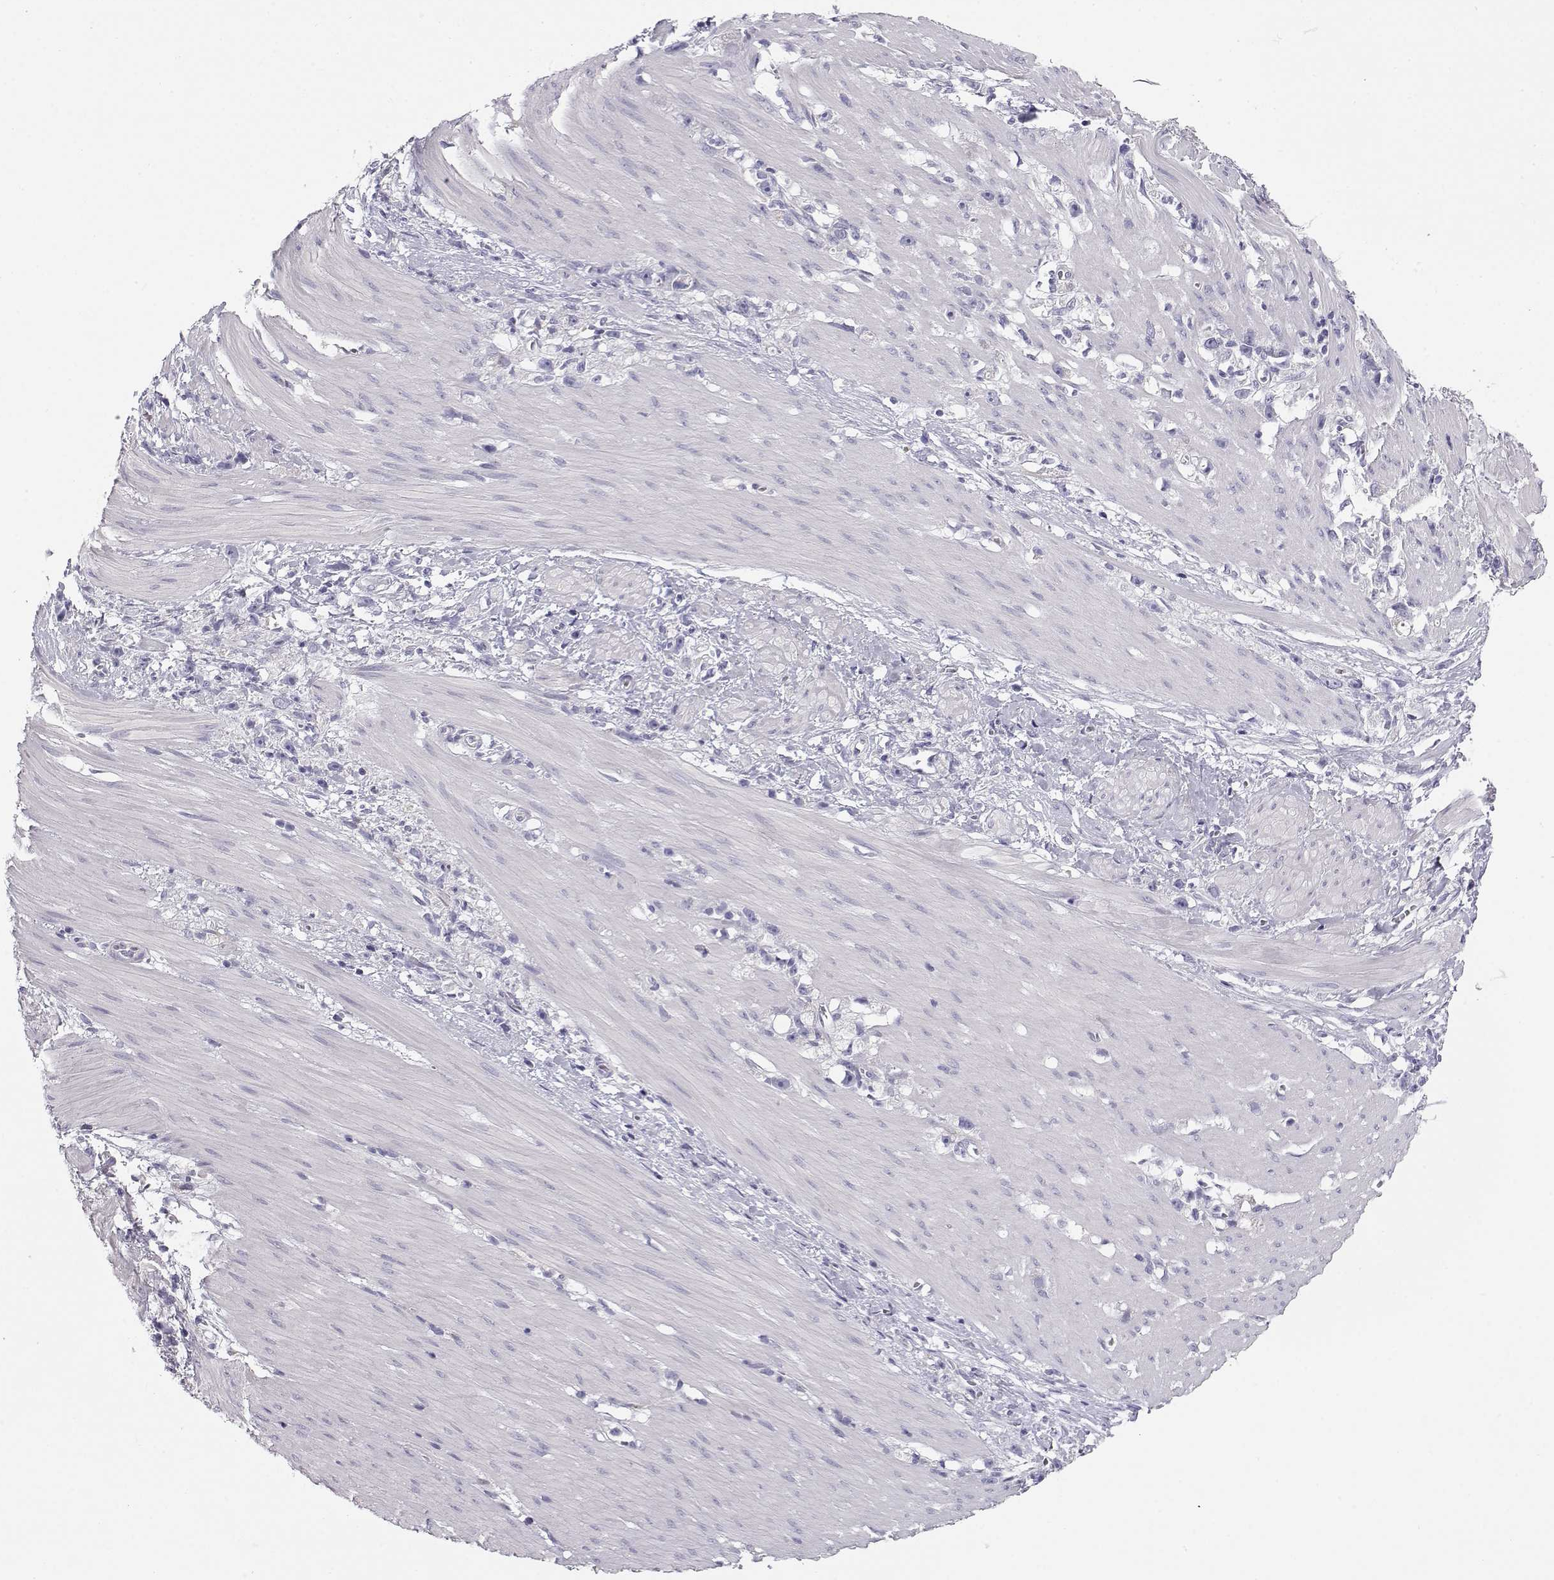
{"staining": {"intensity": "negative", "quantity": "none", "location": "none"}, "tissue": "stomach cancer", "cell_type": "Tumor cells", "image_type": "cancer", "snomed": [{"axis": "morphology", "description": "Adenocarcinoma, NOS"}, {"axis": "topography", "description": "Stomach"}], "caption": "High magnification brightfield microscopy of stomach cancer (adenocarcinoma) stained with DAB (3,3'-diaminobenzidine) (brown) and counterstained with hematoxylin (blue): tumor cells show no significant staining. The staining was performed using DAB to visualize the protein expression in brown, while the nuclei were stained in blue with hematoxylin (Magnification: 20x).", "gene": "KCNMB4", "patient": {"sex": "female", "age": 59}}